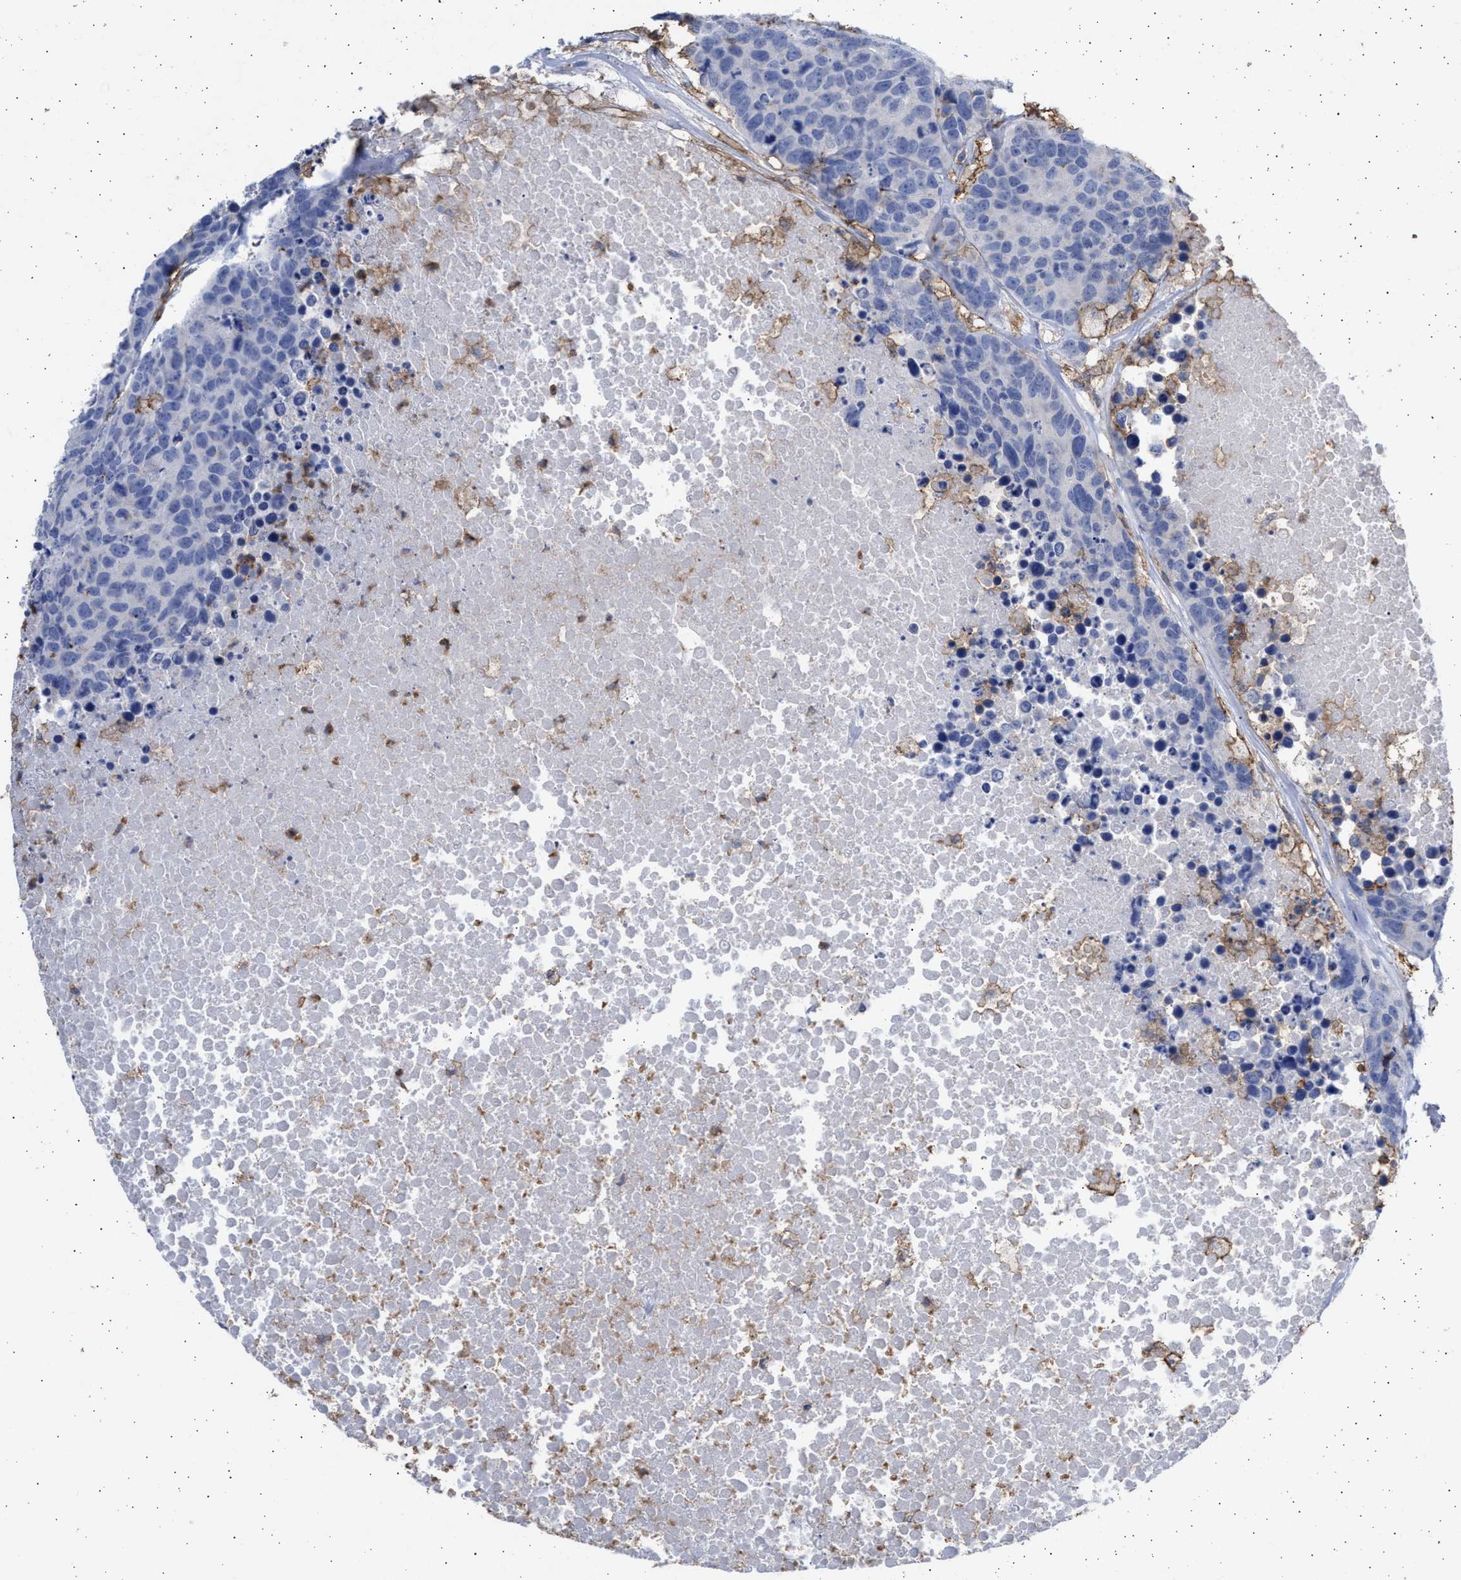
{"staining": {"intensity": "negative", "quantity": "none", "location": "none"}, "tissue": "carcinoid", "cell_type": "Tumor cells", "image_type": "cancer", "snomed": [{"axis": "morphology", "description": "Carcinoid, malignant, NOS"}, {"axis": "topography", "description": "Lung"}], "caption": "A histopathology image of carcinoid (malignant) stained for a protein exhibits no brown staining in tumor cells. (Immunohistochemistry (ihc), brightfield microscopy, high magnification).", "gene": "FCER1A", "patient": {"sex": "male", "age": 60}}